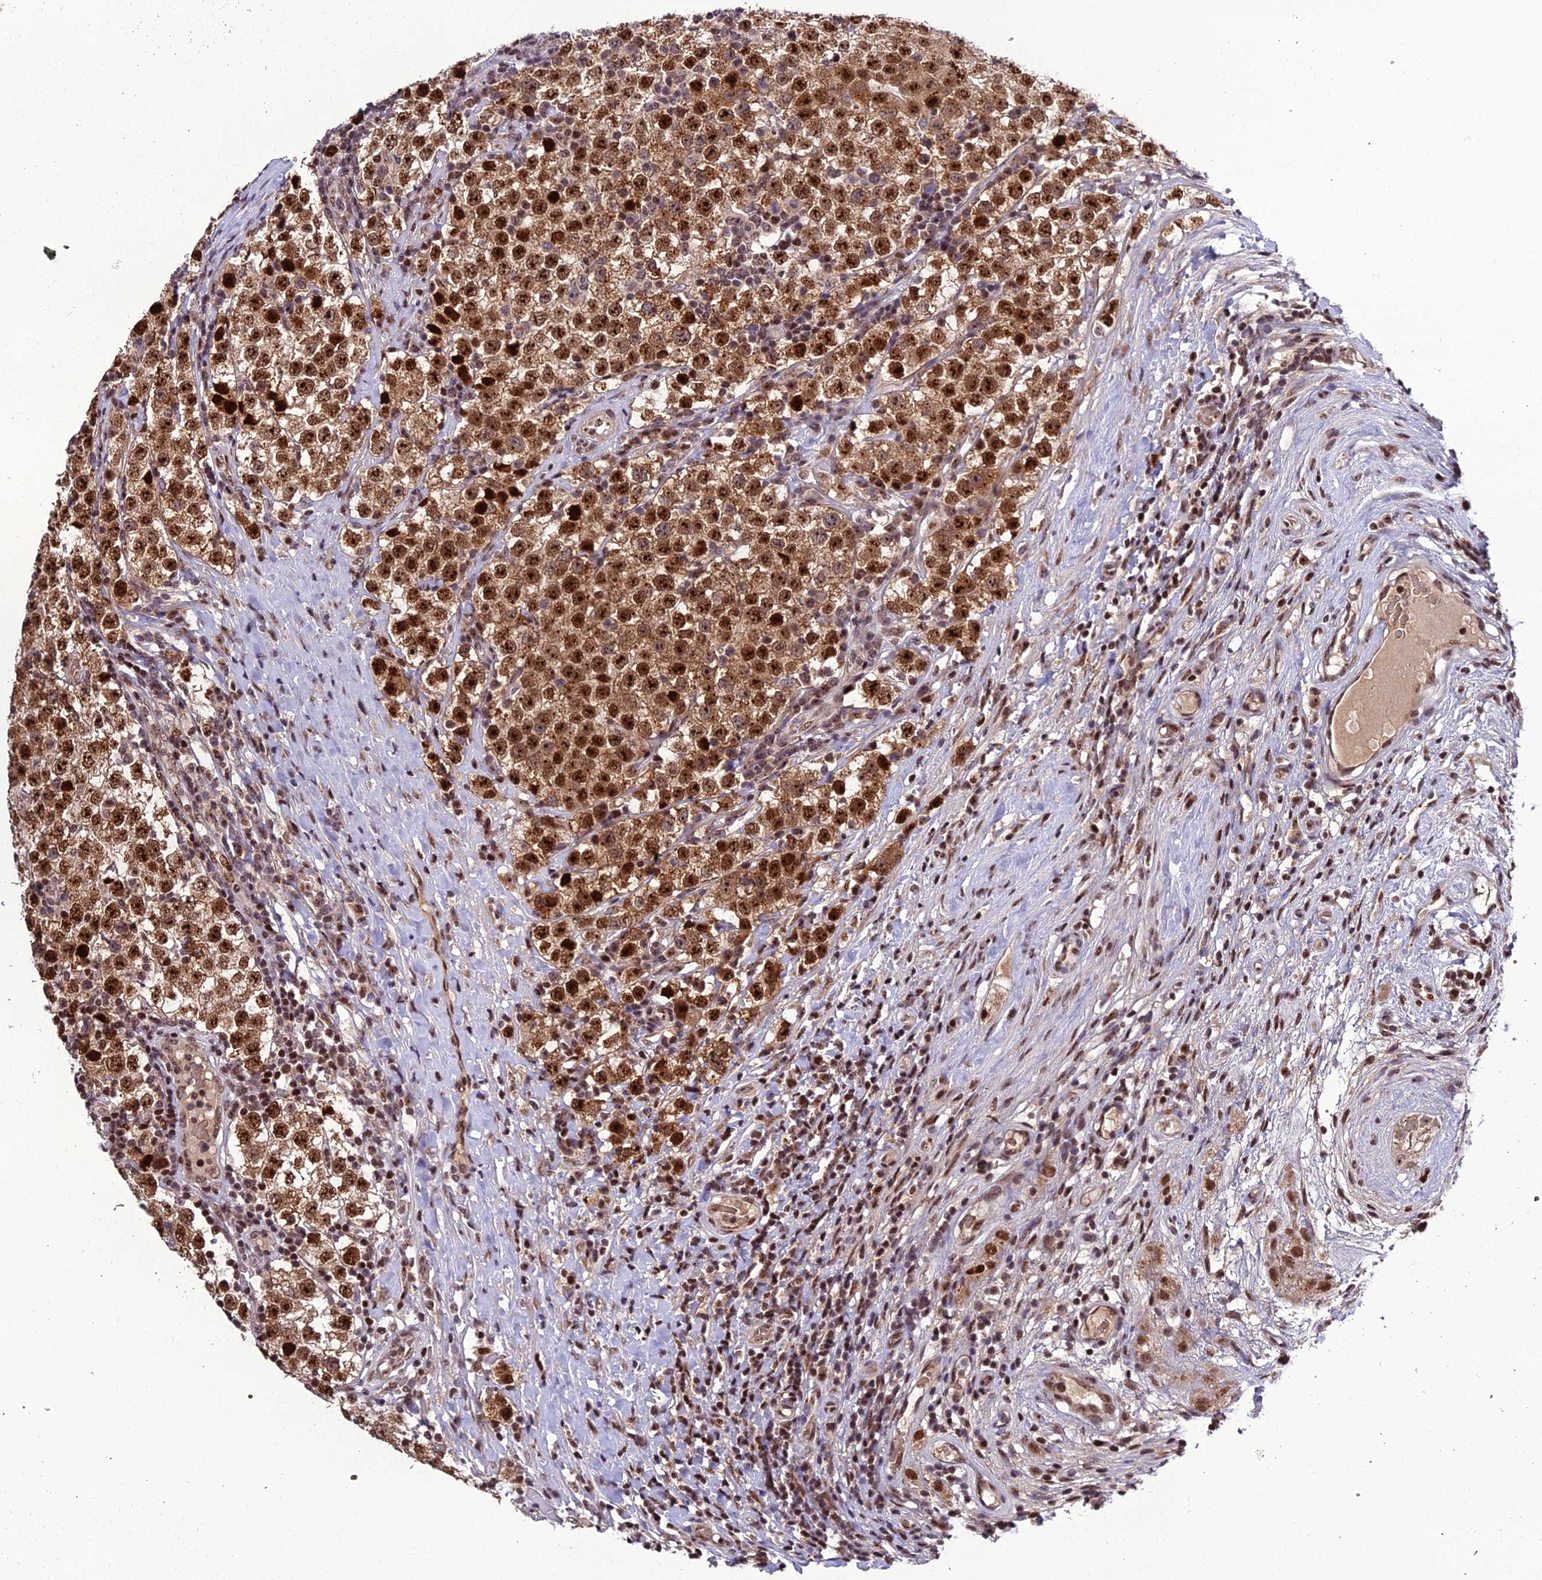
{"staining": {"intensity": "strong", "quantity": ">75%", "location": "cytoplasmic/membranous,nuclear"}, "tissue": "testis cancer", "cell_type": "Tumor cells", "image_type": "cancer", "snomed": [{"axis": "morphology", "description": "Seminoma, NOS"}, {"axis": "topography", "description": "Testis"}], "caption": "Testis cancer (seminoma) stained for a protein displays strong cytoplasmic/membranous and nuclear positivity in tumor cells.", "gene": "ARL2", "patient": {"sex": "male", "age": 34}}